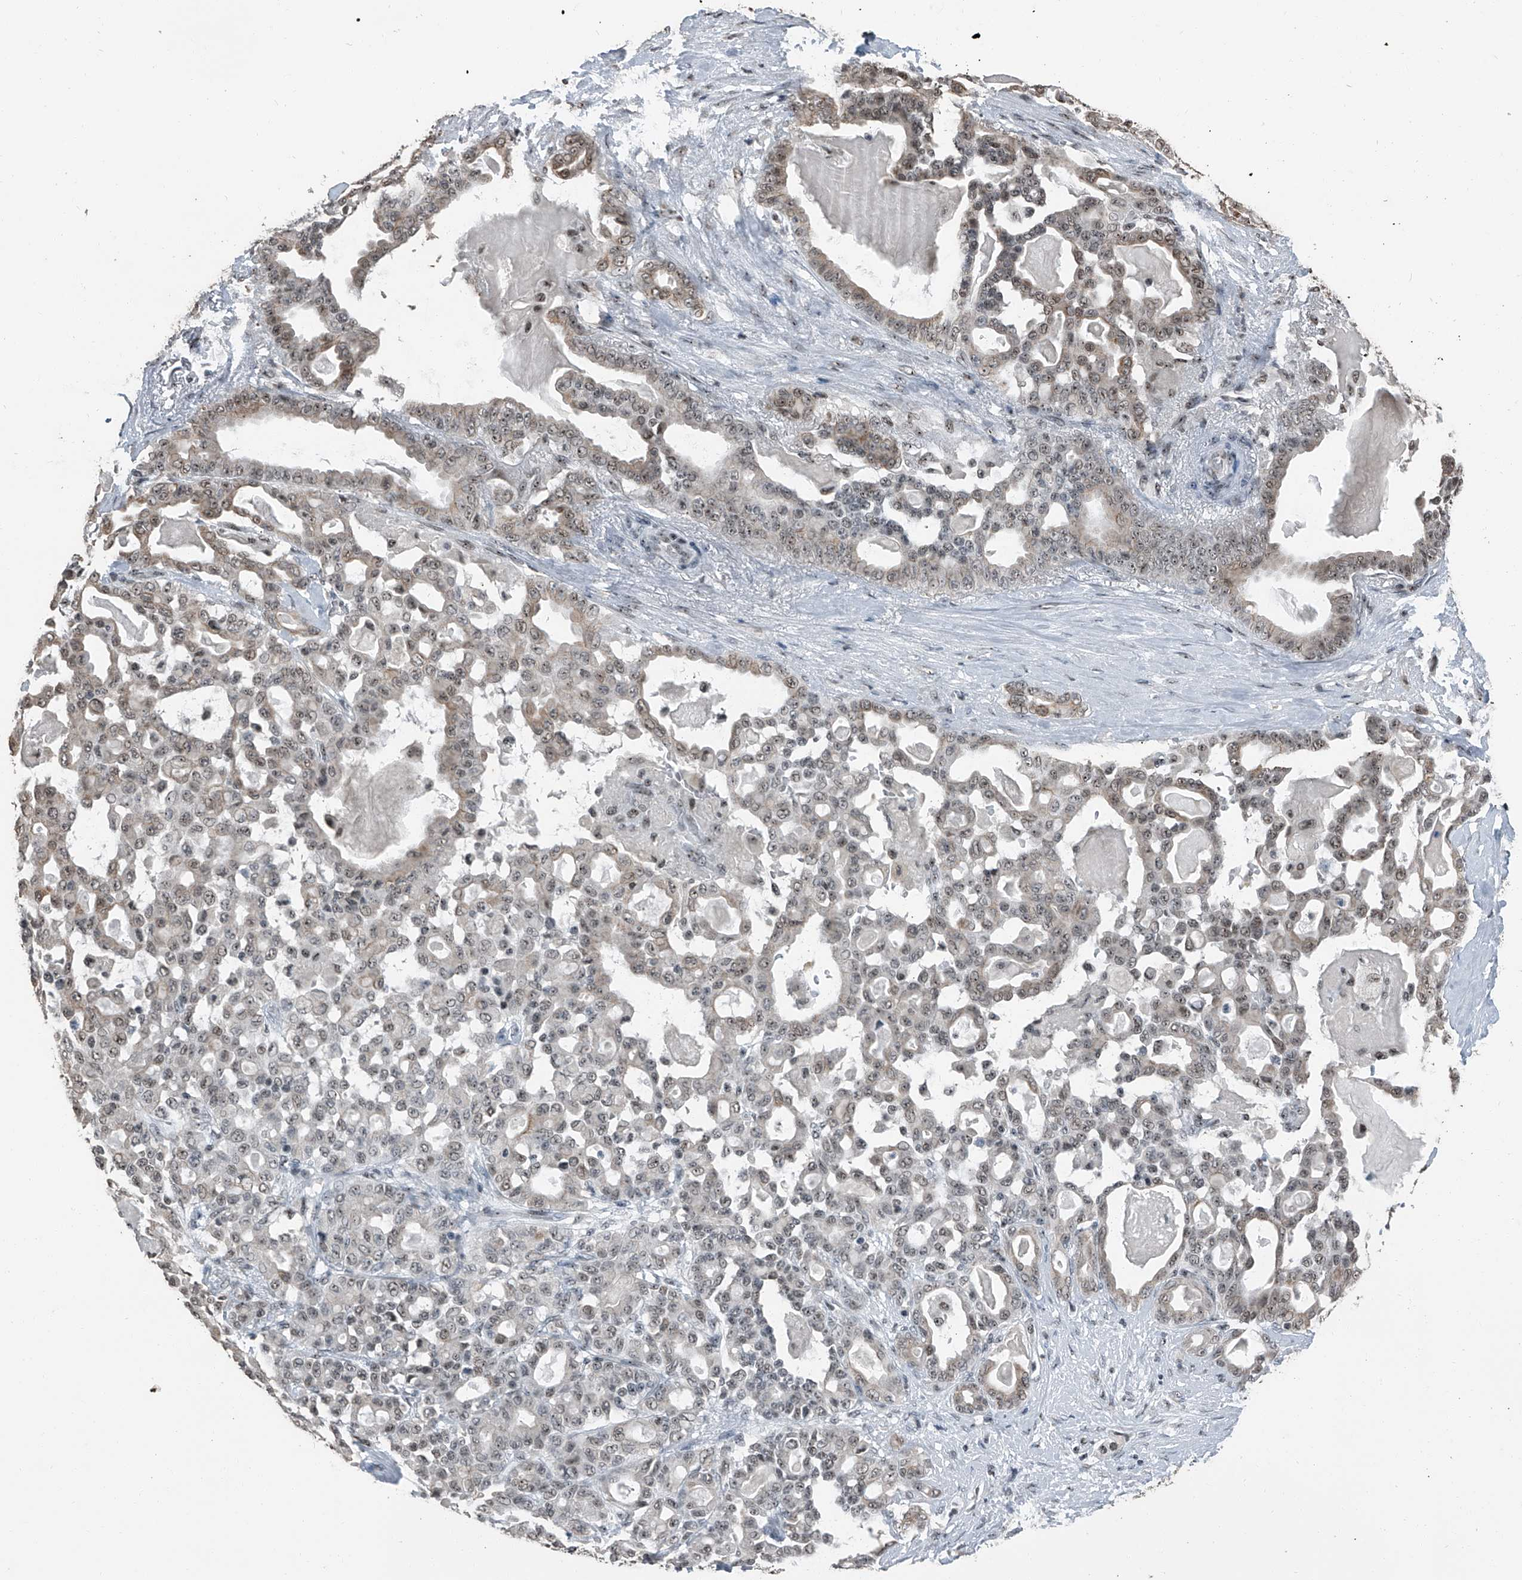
{"staining": {"intensity": "weak", "quantity": ">75%", "location": "cytoplasmic/membranous,nuclear"}, "tissue": "pancreatic cancer", "cell_type": "Tumor cells", "image_type": "cancer", "snomed": [{"axis": "morphology", "description": "Adenocarcinoma, NOS"}, {"axis": "topography", "description": "Pancreas"}], "caption": "Immunohistochemical staining of pancreatic cancer shows low levels of weak cytoplasmic/membranous and nuclear protein positivity in about >75% of tumor cells. Immunohistochemistry stains the protein of interest in brown and the nuclei are stained blue.", "gene": "TCOF1", "patient": {"sex": "male", "age": 63}}